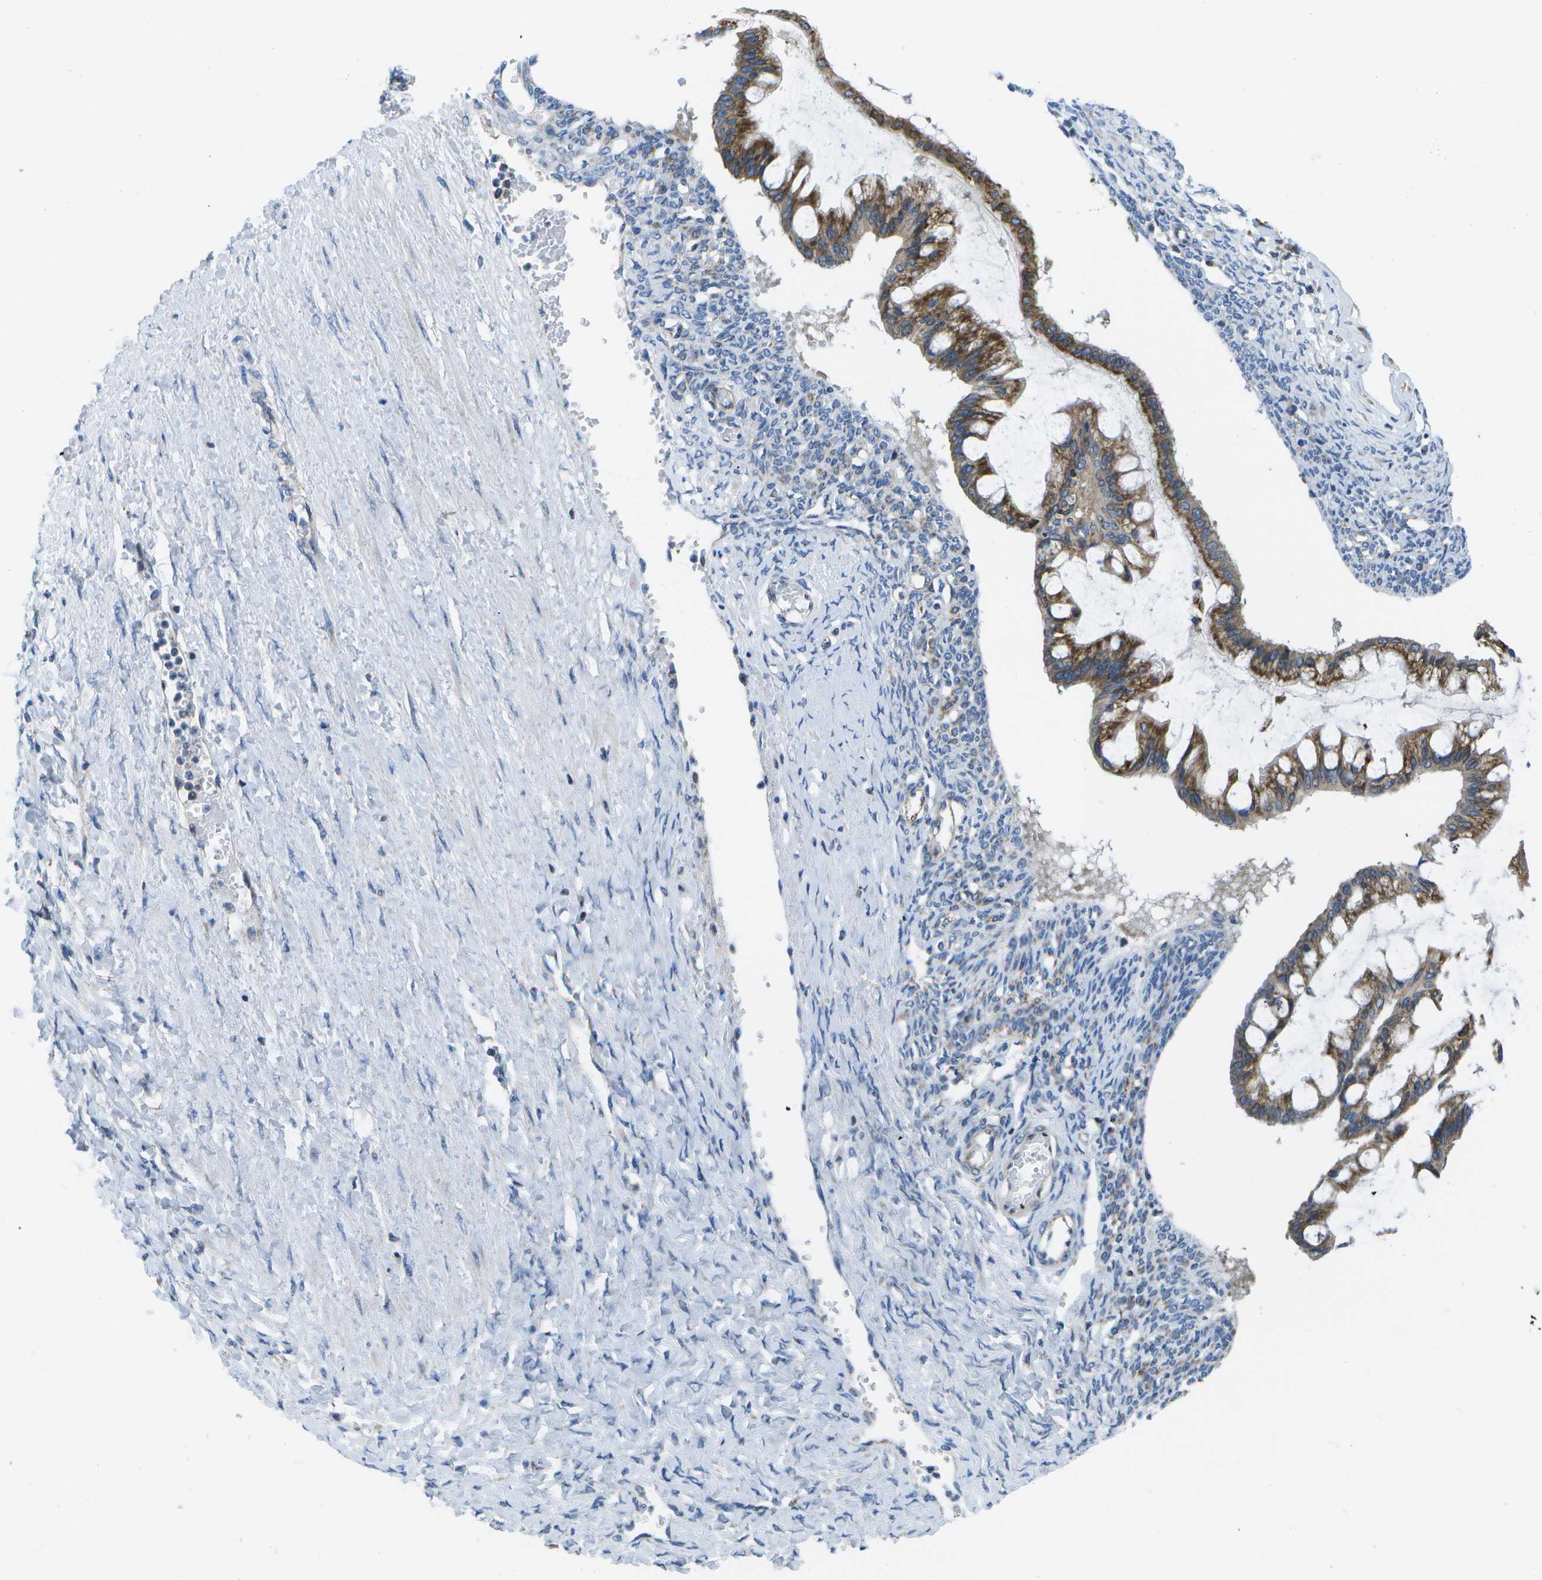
{"staining": {"intensity": "strong", "quantity": ">75%", "location": "cytoplasmic/membranous"}, "tissue": "ovarian cancer", "cell_type": "Tumor cells", "image_type": "cancer", "snomed": [{"axis": "morphology", "description": "Cystadenocarcinoma, mucinous, NOS"}, {"axis": "topography", "description": "Ovary"}], "caption": "Immunohistochemistry (IHC) of ovarian cancer demonstrates high levels of strong cytoplasmic/membranous staining in about >75% of tumor cells. Using DAB (3,3'-diaminobenzidine) (brown) and hematoxylin (blue) stains, captured at high magnification using brightfield microscopy.", "gene": "GDF5", "patient": {"sex": "female", "age": 73}}